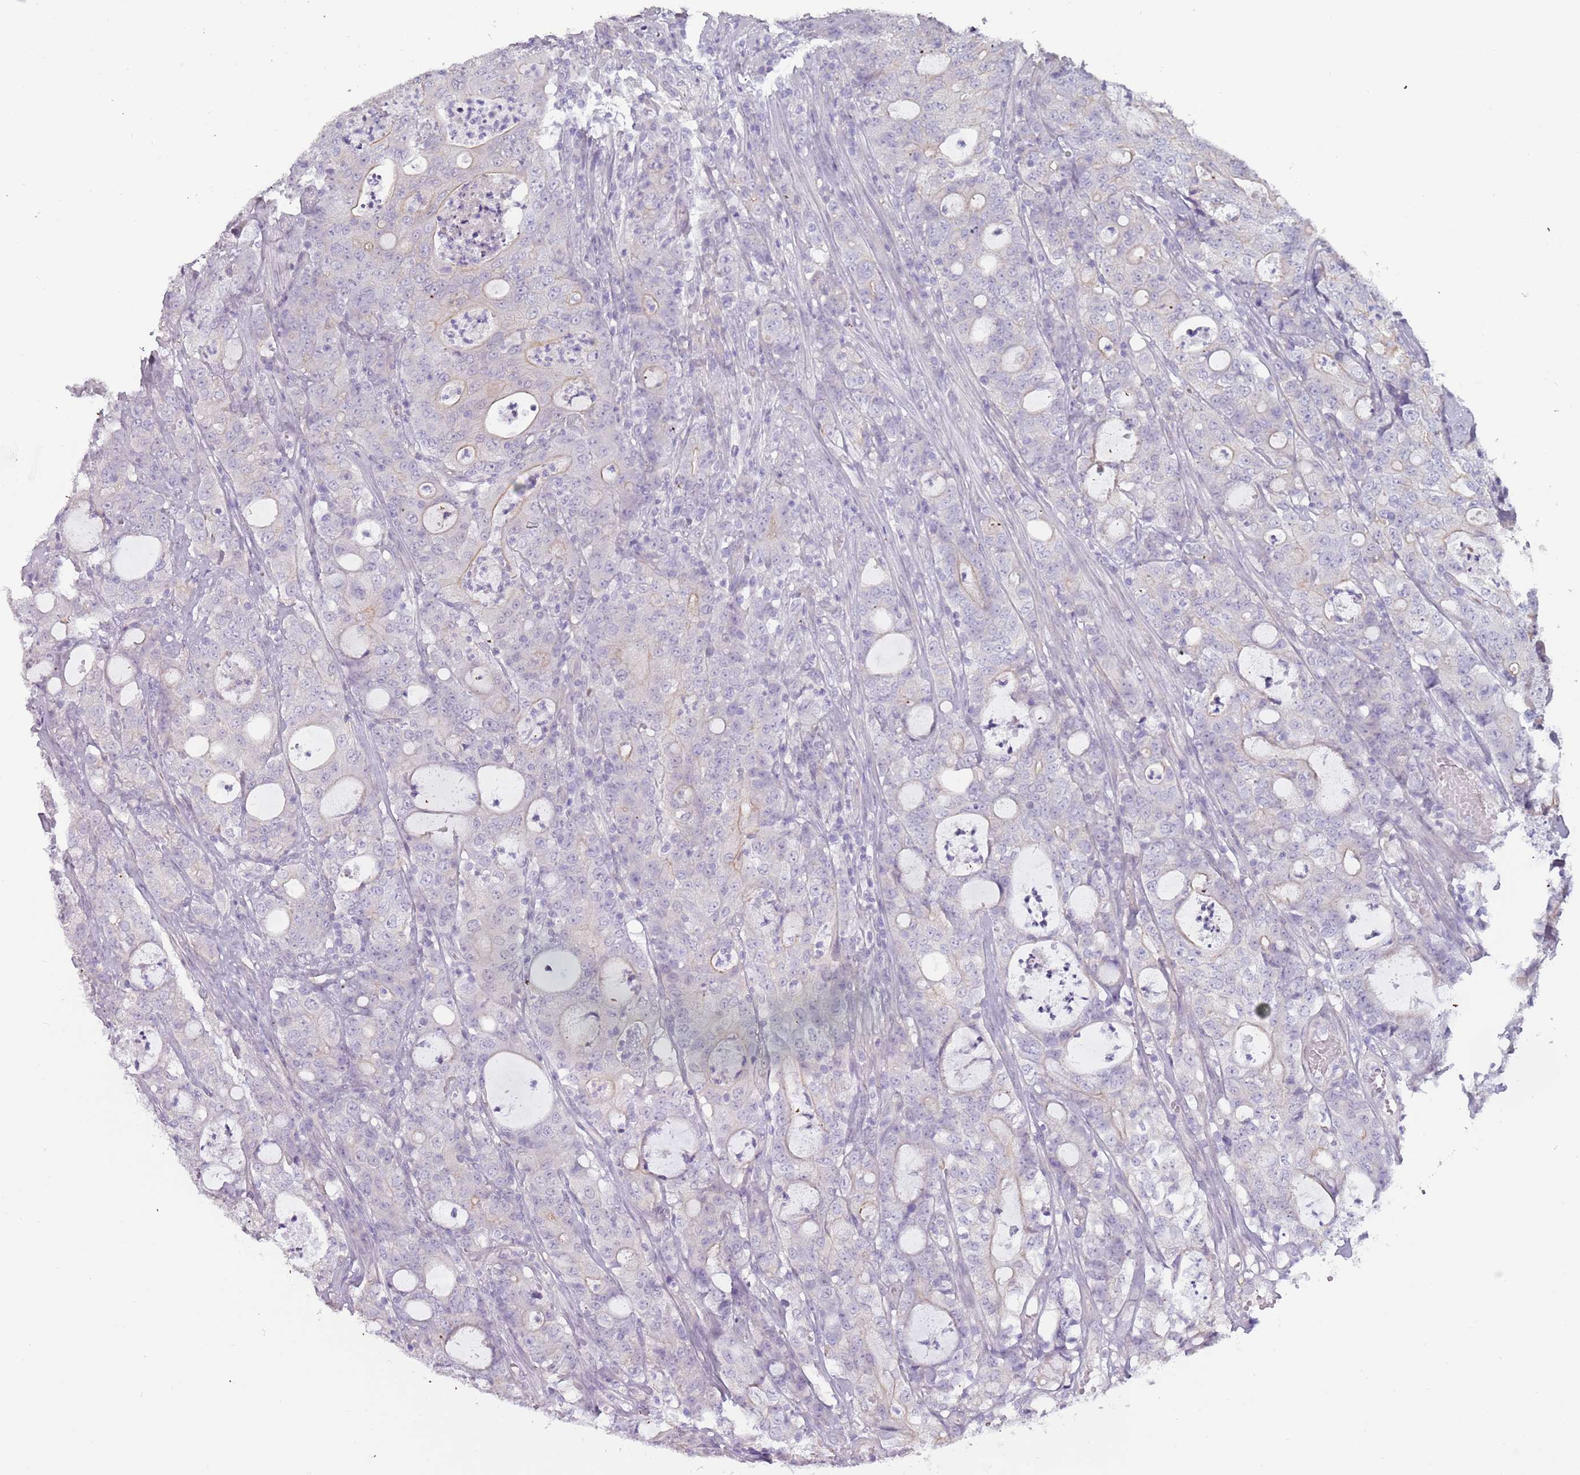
{"staining": {"intensity": "weak", "quantity": "<25%", "location": "cytoplasmic/membranous"}, "tissue": "colorectal cancer", "cell_type": "Tumor cells", "image_type": "cancer", "snomed": [{"axis": "morphology", "description": "Adenocarcinoma, NOS"}, {"axis": "topography", "description": "Colon"}], "caption": "Immunohistochemistry of colorectal adenocarcinoma exhibits no staining in tumor cells.", "gene": "RFX2", "patient": {"sex": "male", "age": 83}}